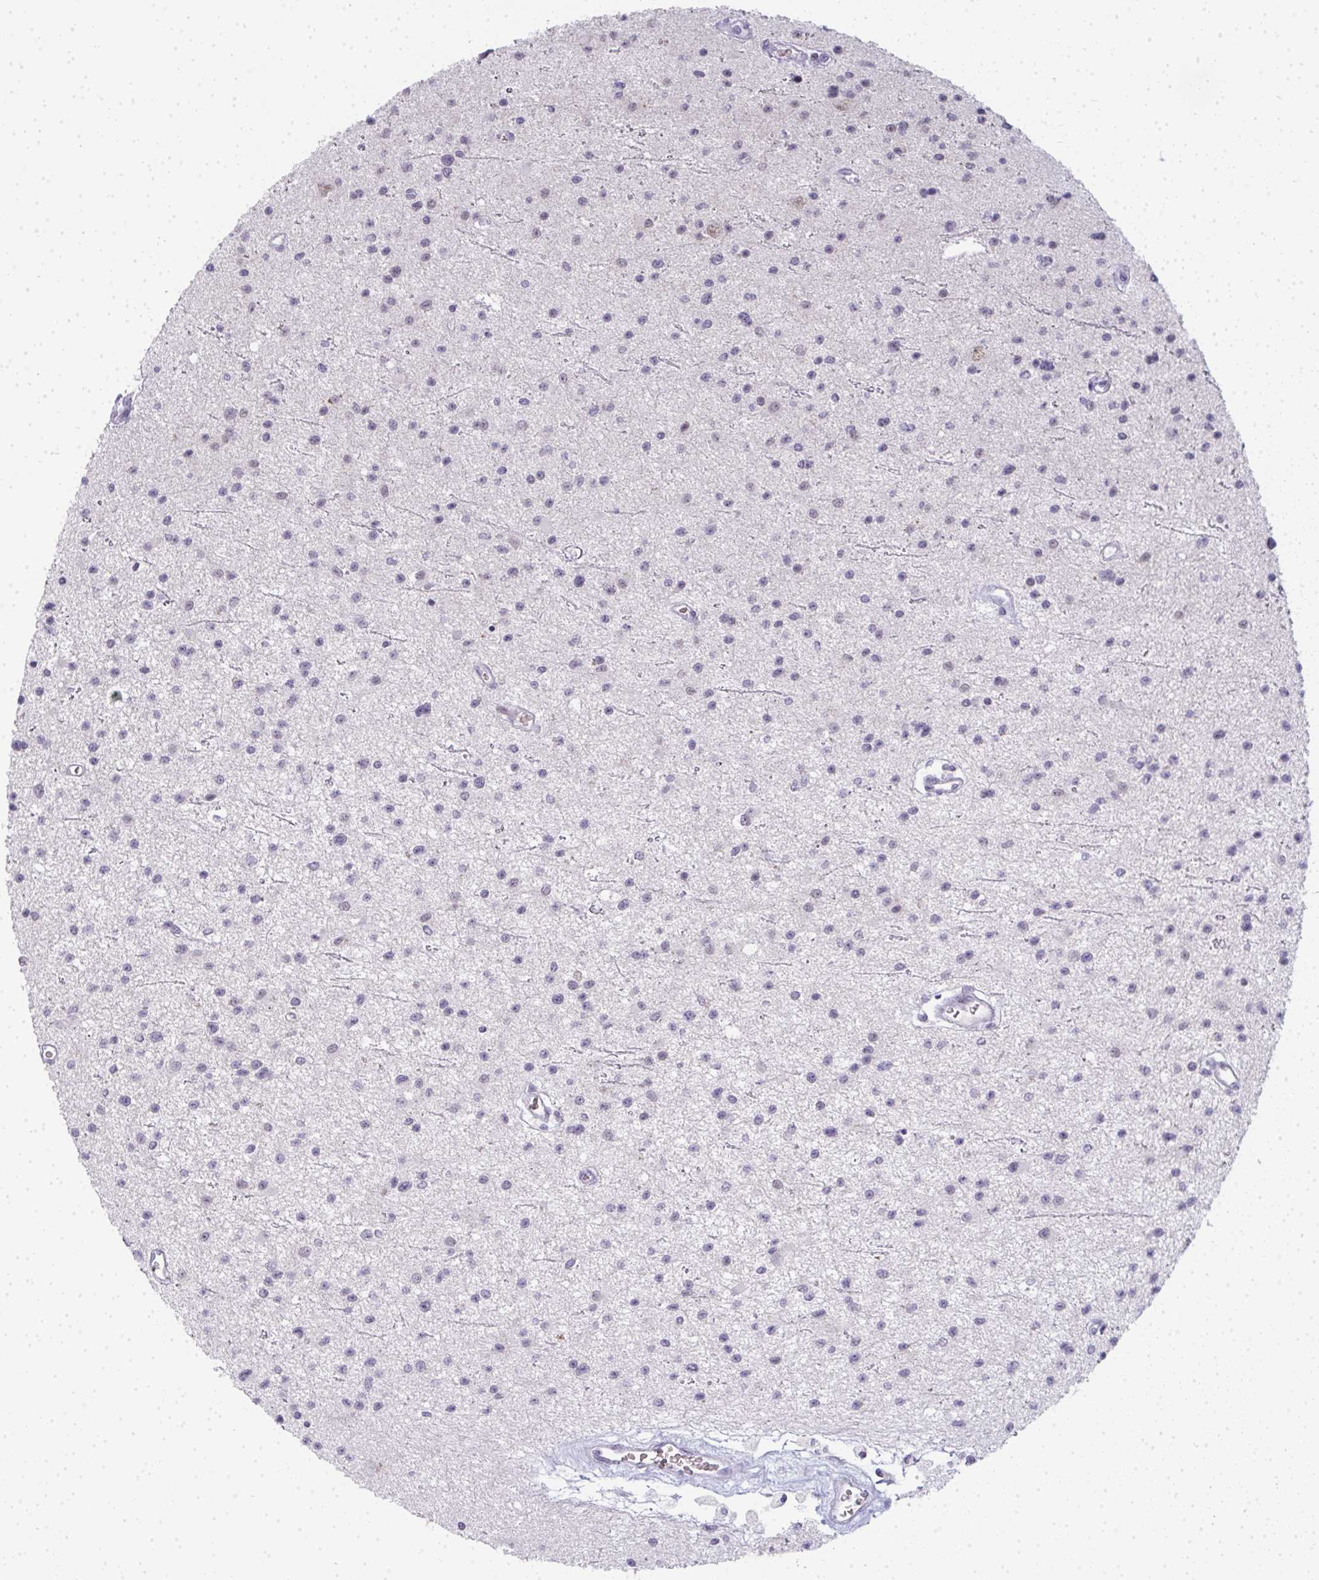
{"staining": {"intensity": "negative", "quantity": "none", "location": "none"}, "tissue": "glioma", "cell_type": "Tumor cells", "image_type": "cancer", "snomed": [{"axis": "morphology", "description": "Glioma, malignant, Low grade"}, {"axis": "topography", "description": "Brain"}], "caption": "This is an immunohistochemistry micrograph of malignant glioma (low-grade). There is no positivity in tumor cells.", "gene": "TNMD", "patient": {"sex": "male", "age": 43}}